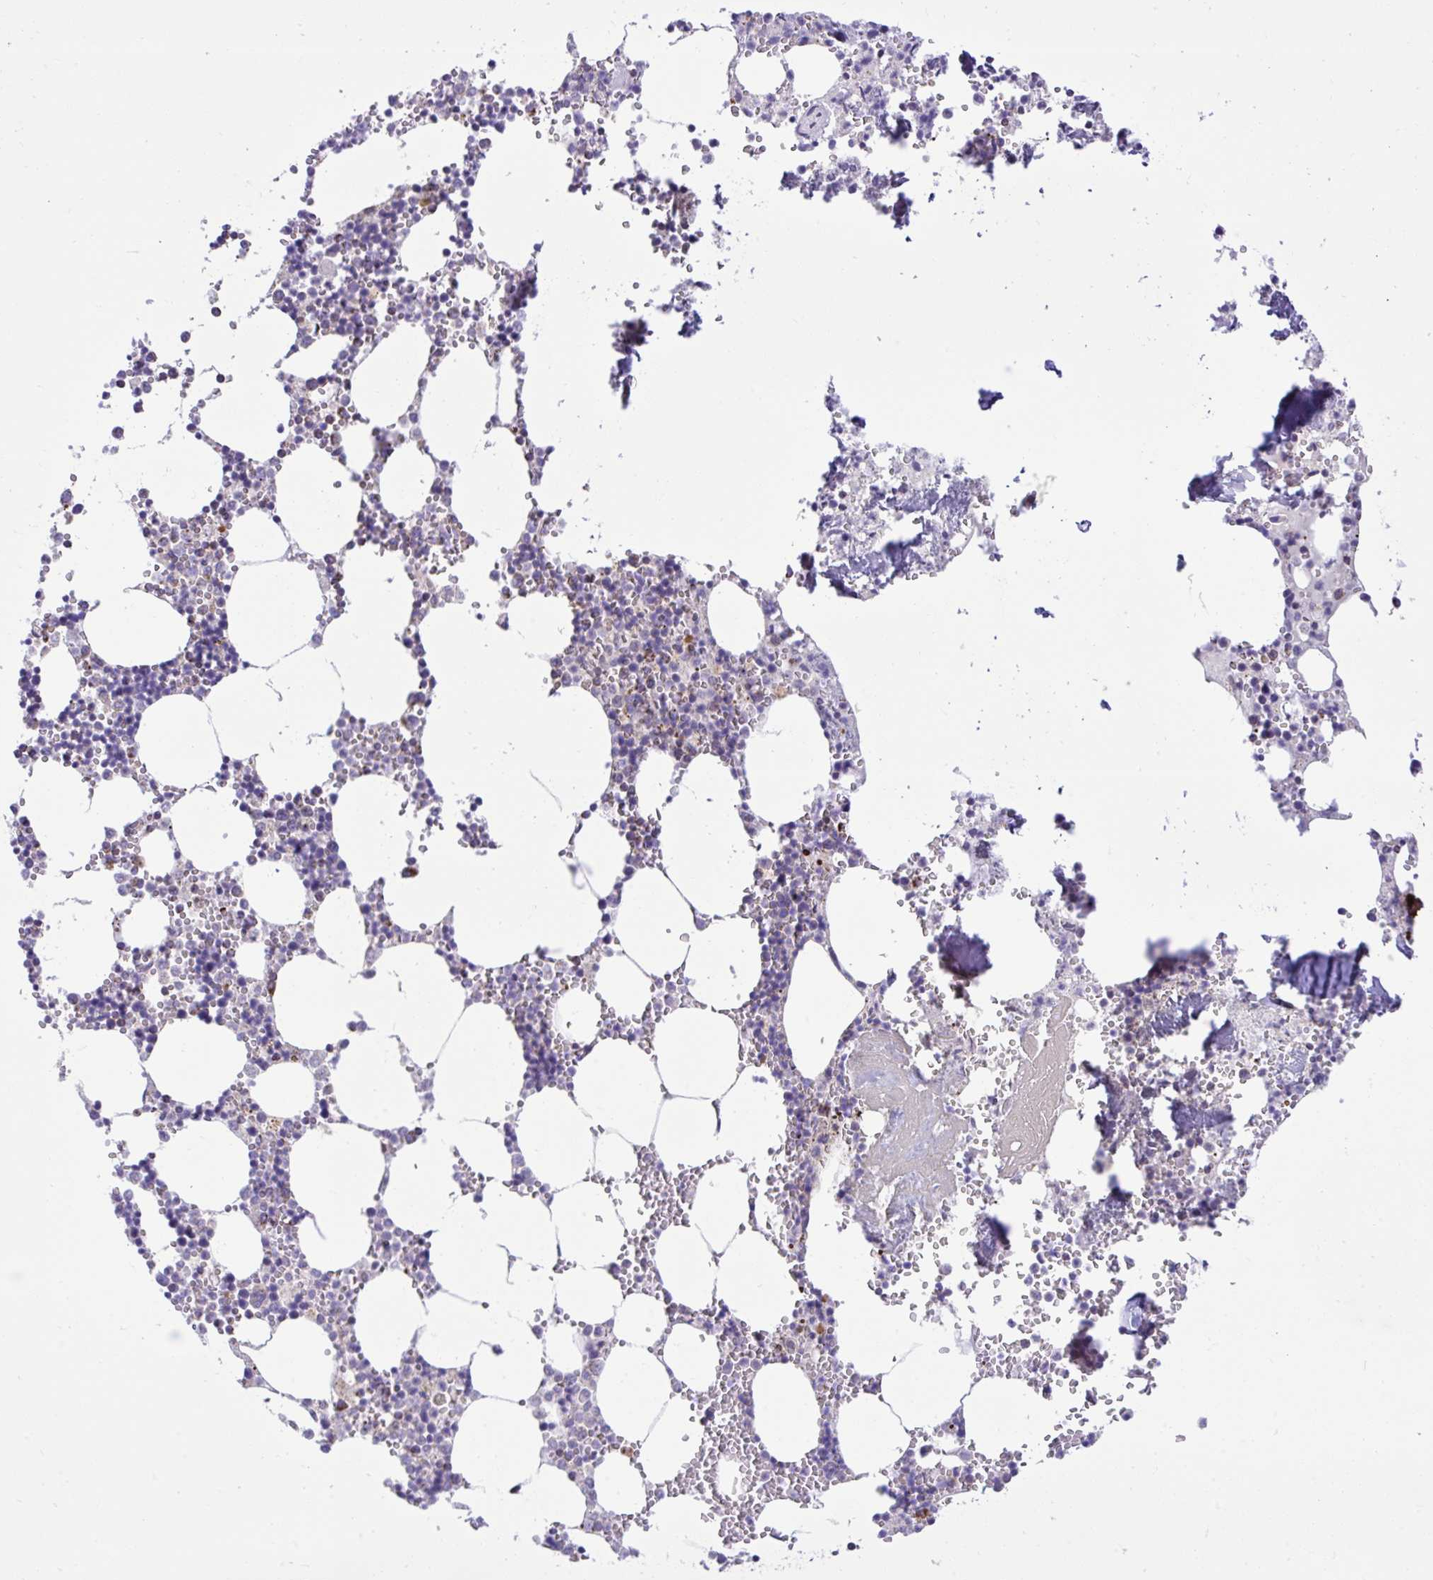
{"staining": {"intensity": "moderate", "quantity": "<25%", "location": "cytoplasmic/membranous,nuclear"}, "tissue": "bone marrow", "cell_type": "Hematopoietic cells", "image_type": "normal", "snomed": [{"axis": "morphology", "description": "Normal tissue, NOS"}, {"axis": "topography", "description": "Bone marrow"}], "caption": "A brown stain shows moderate cytoplasmic/membranous,nuclear staining of a protein in hematopoietic cells of normal human bone marrow. (Stains: DAB in brown, nuclei in blue, Microscopy: brightfield microscopy at high magnification).", "gene": "ZNF362", "patient": {"sex": "male", "age": 54}}